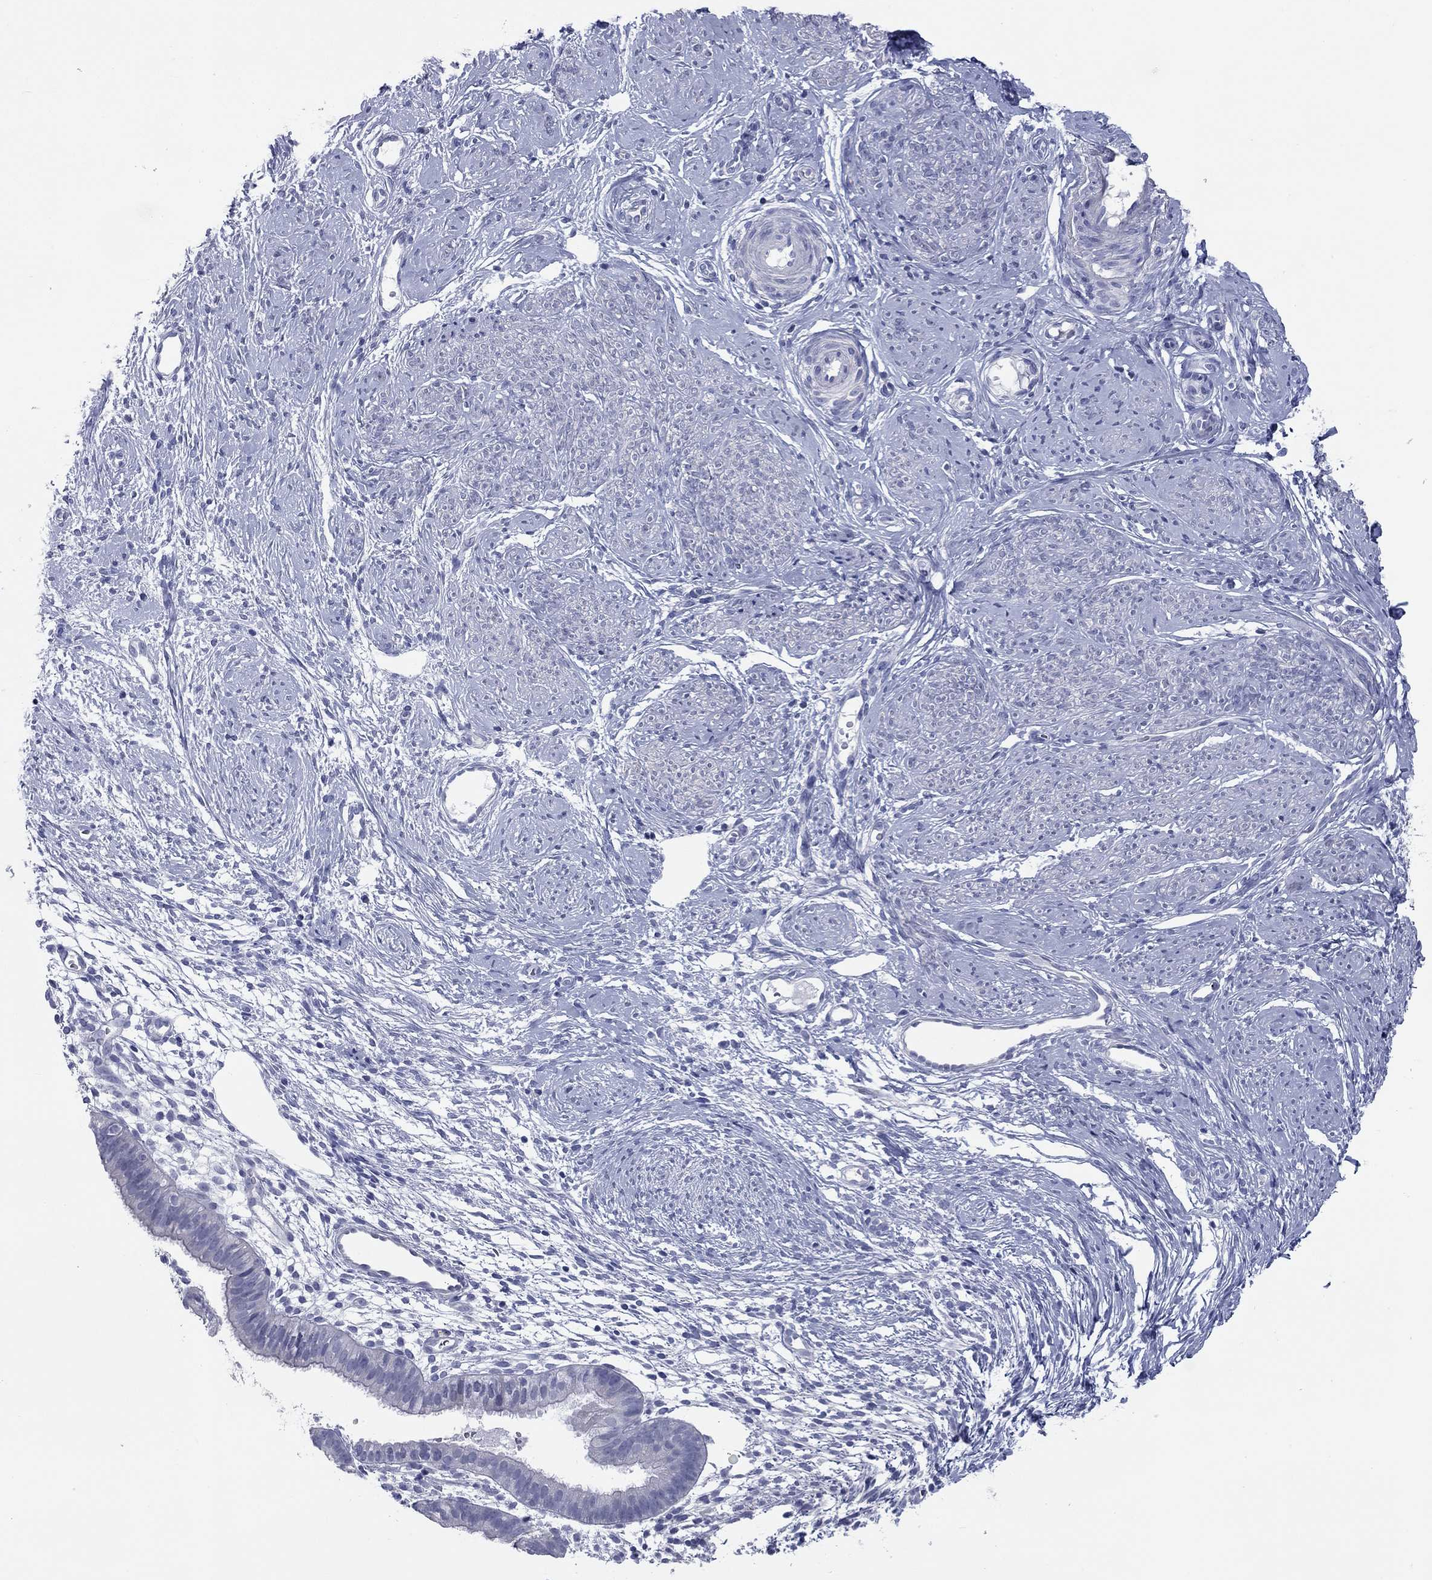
{"staining": {"intensity": "negative", "quantity": "none", "location": "none"}, "tissue": "smooth muscle", "cell_type": "Smooth muscle cells", "image_type": "normal", "snomed": [{"axis": "morphology", "description": "Normal tissue, NOS"}, {"axis": "topography", "description": "Smooth muscle"}], "caption": "There is no significant staining in smooth muscle cells of smooth muscle. (DAB immunohistochemistry visualized using brightfield microscopy, high magnification).", "gene": "KIRREL2", "patient": {"sex": "female", "age": 48}}